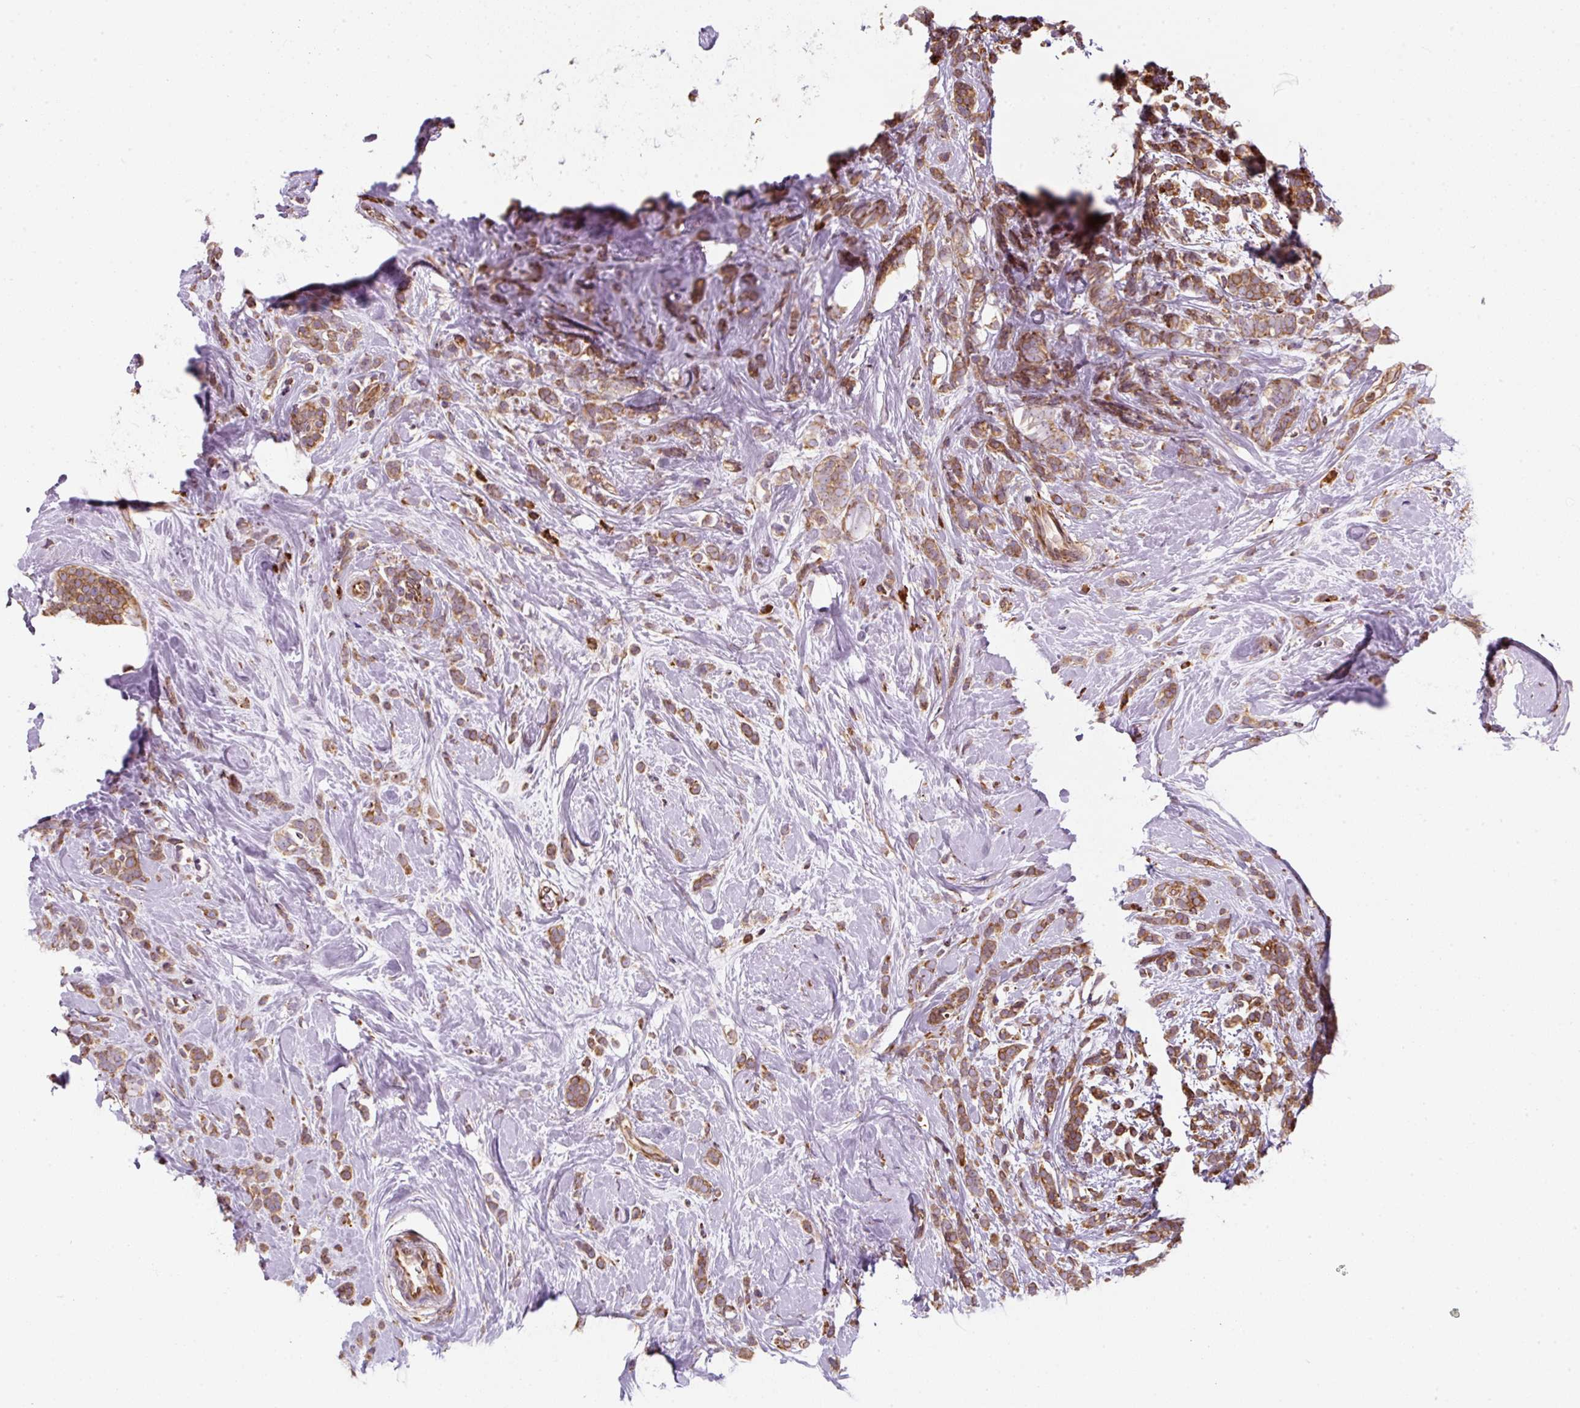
{"staining": {"intensity": "moderate", "quantity": ">75%", "location": "cytoplasmic/membranous"}, "tissue": "breast cancer", "cell_type": "Tumor cells", "image_type": "cancer", "snomed": [{"axis": "morphology", "description": "Lobular carcinoma"}, {"axis": "topography", "description": "Breast"}], "caption": "Immunohistochemistry (IHC) micrograph of breast cancer stained for a protein (brown), which exhibits medium levels of moderate cytoplasmic/membranous positivity in approximately >75% of tumor cells.", "gene": "PRKCSH", "patient": {"sex": "female", "age": 58}}